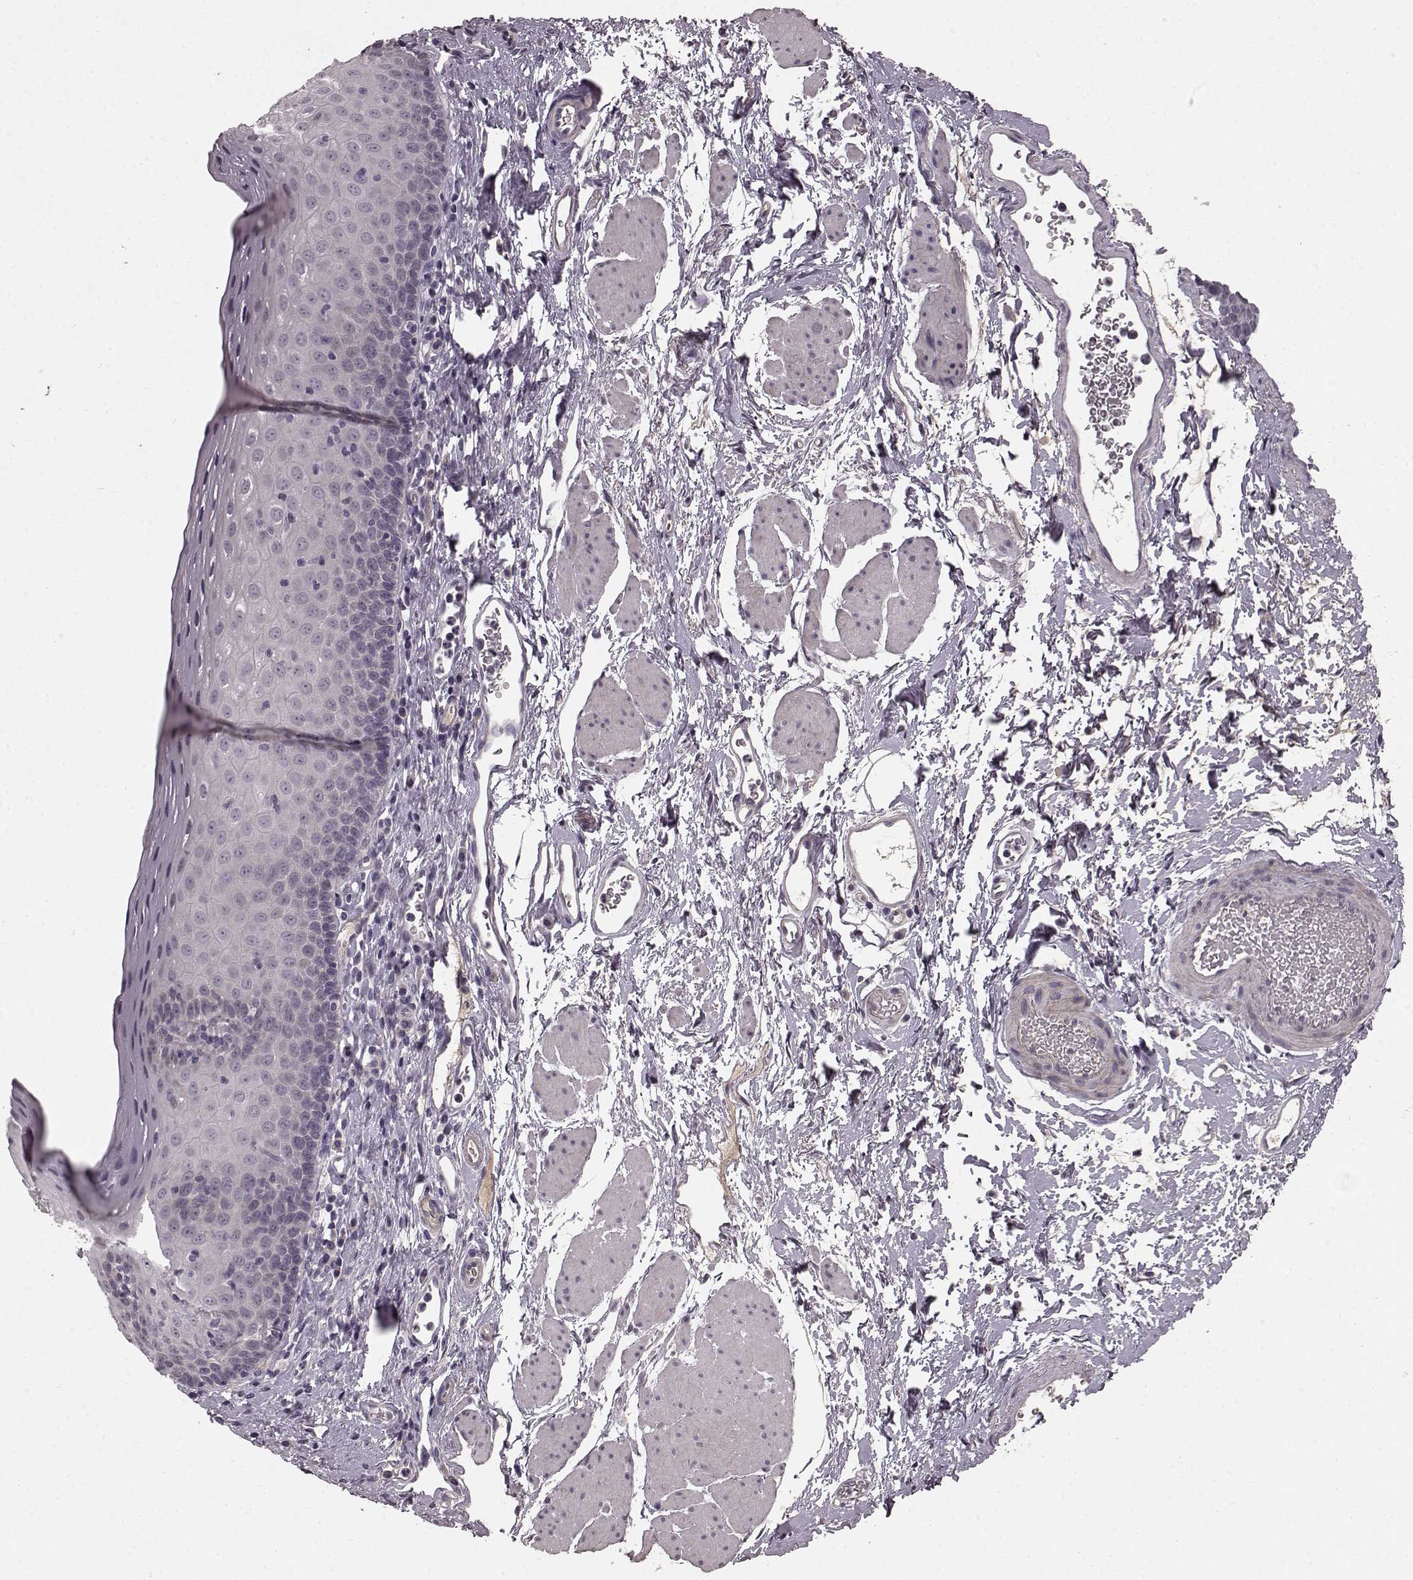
{"staining": {"intensity": "negative", "quantity": "none", "location": "none"}, "tissue": "esophagus", "cell_type": "Squamous epithelial cells", "image_type": "normal", "snomed": [{"axis": "morphology", "description": "Normal tissue, NOS"}, {"axis": "topography", "description": "Esophagus"}], "caption": "A photomicrograph of esophagus stained for a protein demonstrates no brown staining in squamous epithelial cells. The staining is performed using DAB brown chromogen with nuclei counter-stained in using hematoxylin.", "gene": "SLC22A18", "patient": {"sex": "female", "age": 64}}